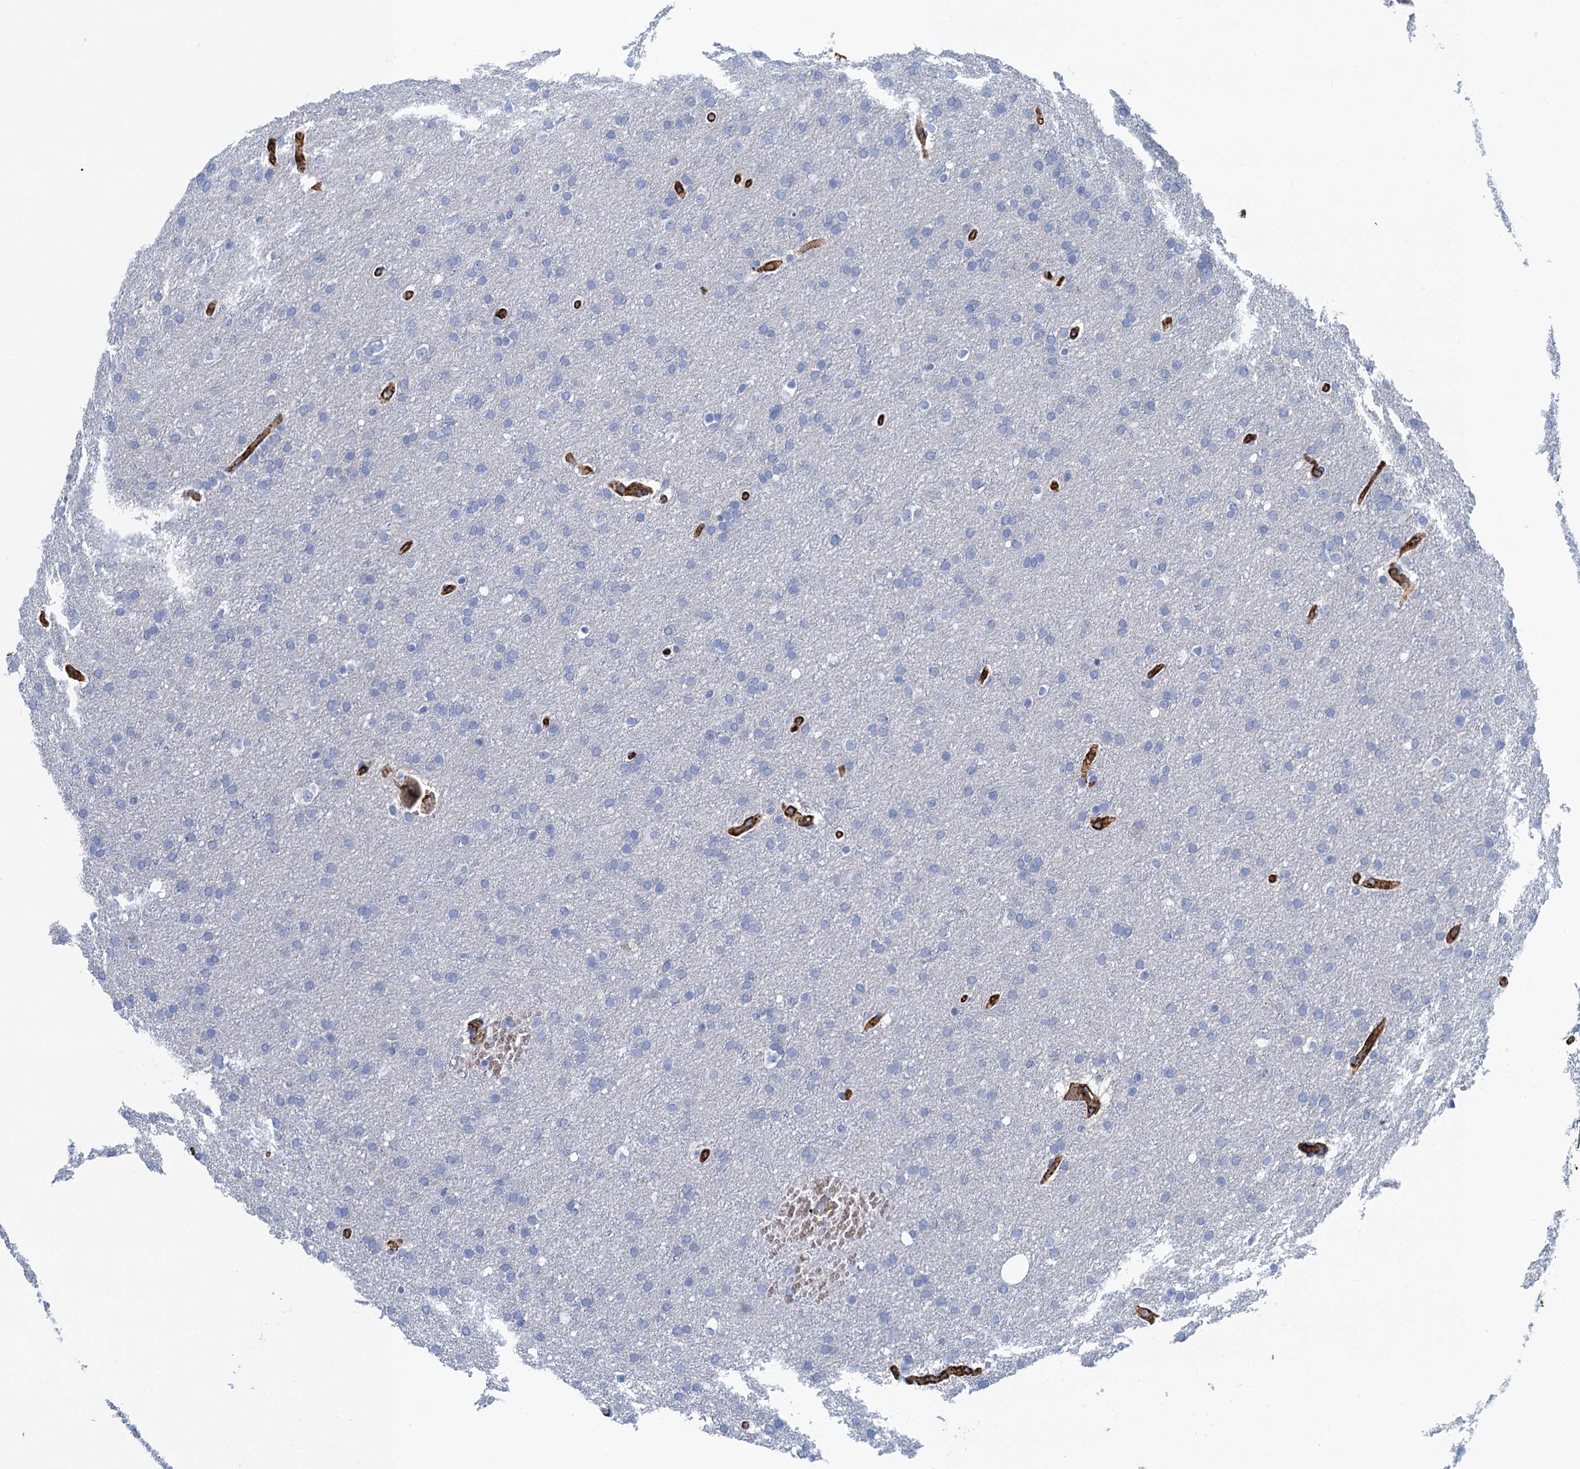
{"staining": {"intensity": "negative", "quantity": "none", "location": "none"}, "tissue": "glioma", "cell_type": "Tumor cells", "image_type": "cancer", "snomed": [{"axis": "morphology", "description": "Glioma, malignant, High grade"}, {"axis": "topography", "description": "Cerebral cortex"}], "caption": "IHC image of neoplastic tissue: high-grade glioma (malignant) stained with DAB exhibits no significant protein expression in tumor cells. (DAB IHC visualized using brightfield microscopy, high magnification).", "gene": "MYADML2", "patient": {"sex": "female", "age": 36}}